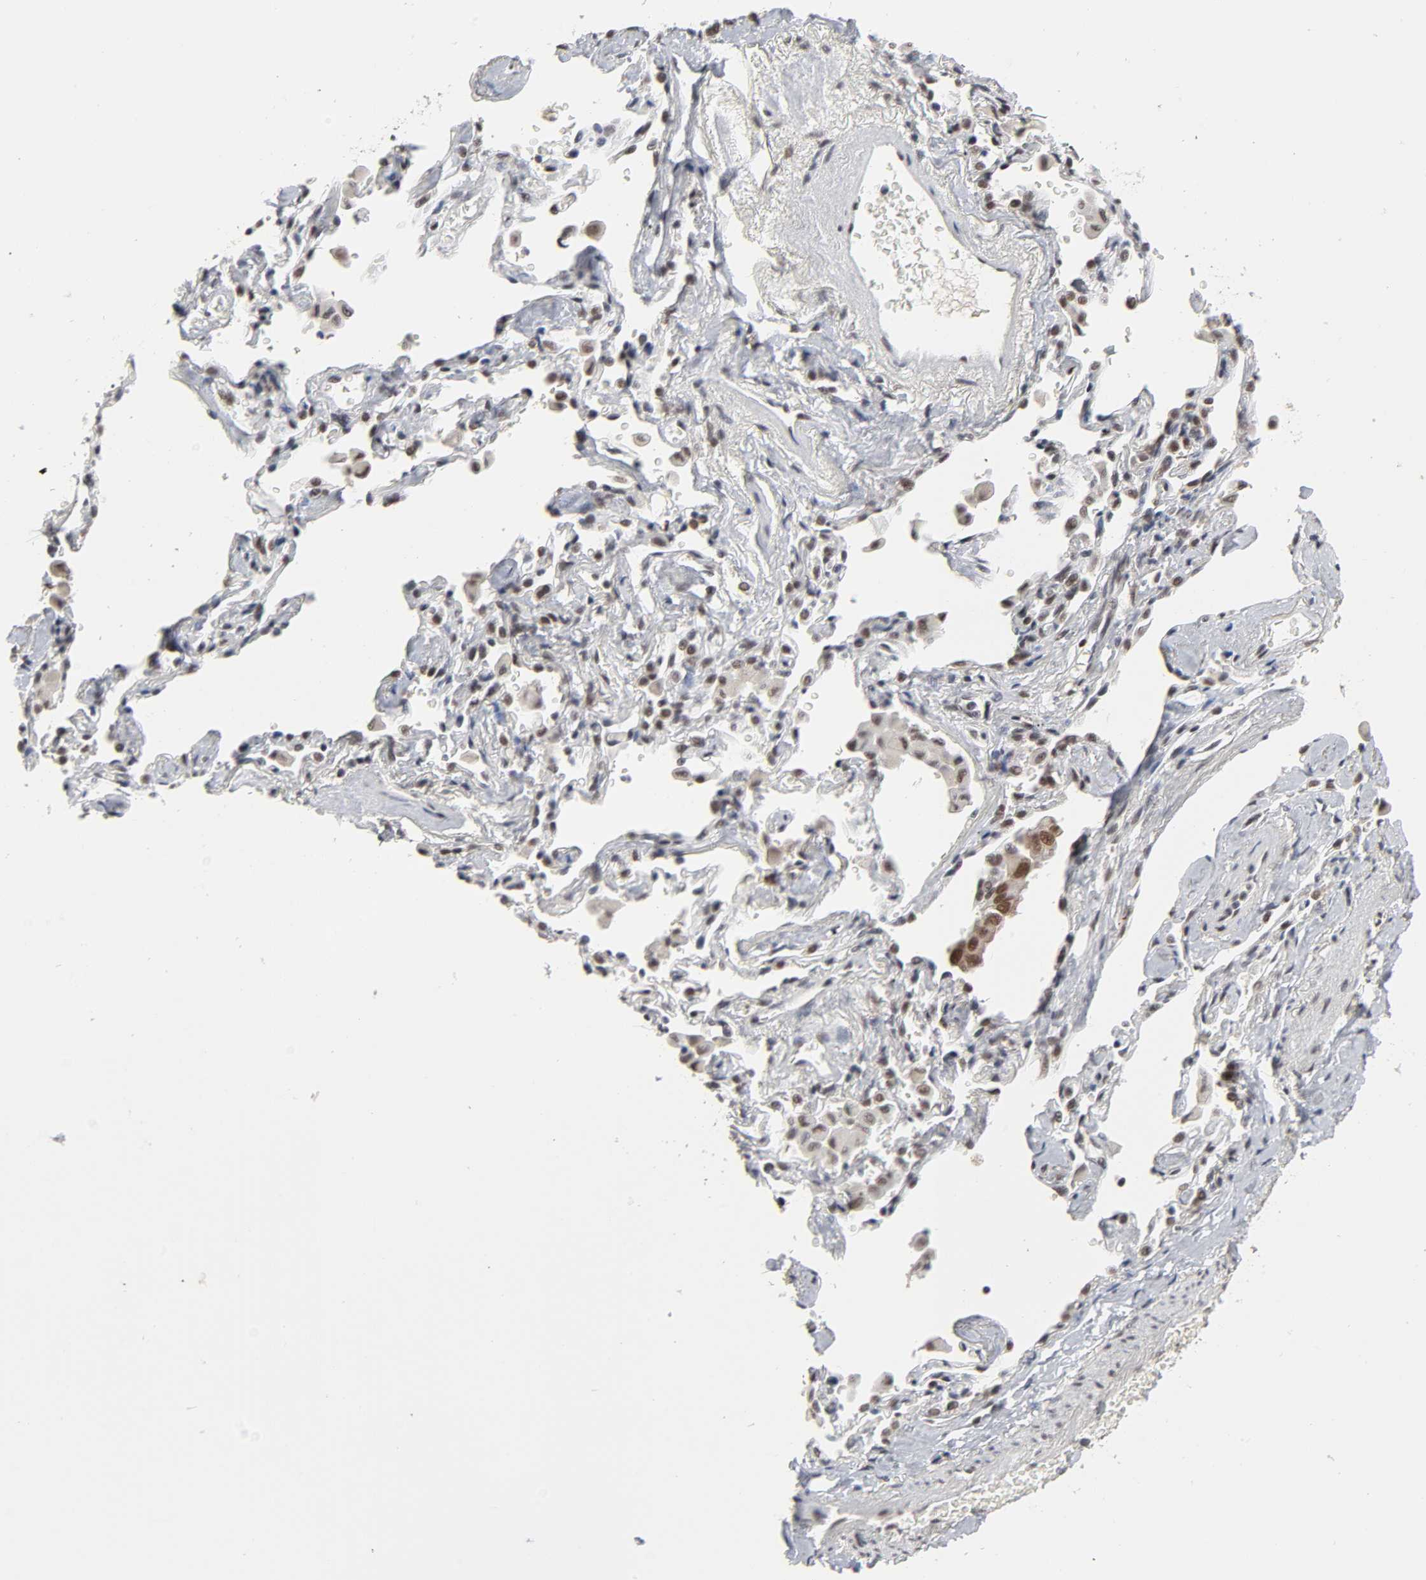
{"staining": {"intensity": "weak", "quantity": ">75%", "location": "nuclear"}, "tissue": "lung cancer", "cell_type": "Tumor cells", "image_type": "cancer", "snomed": [{"axis": "morphology", "description": "Adenocarcinoma, NOS"}, {"axis": "topography", "description": "Lung"}], "caption": "Tumor cells demonstrate weak nuclear staining in about >75% of cells in lung cancer (adenocarcinoma).", "gene": "TRIM33", "patient": {"sex": "female", "age": 64}}